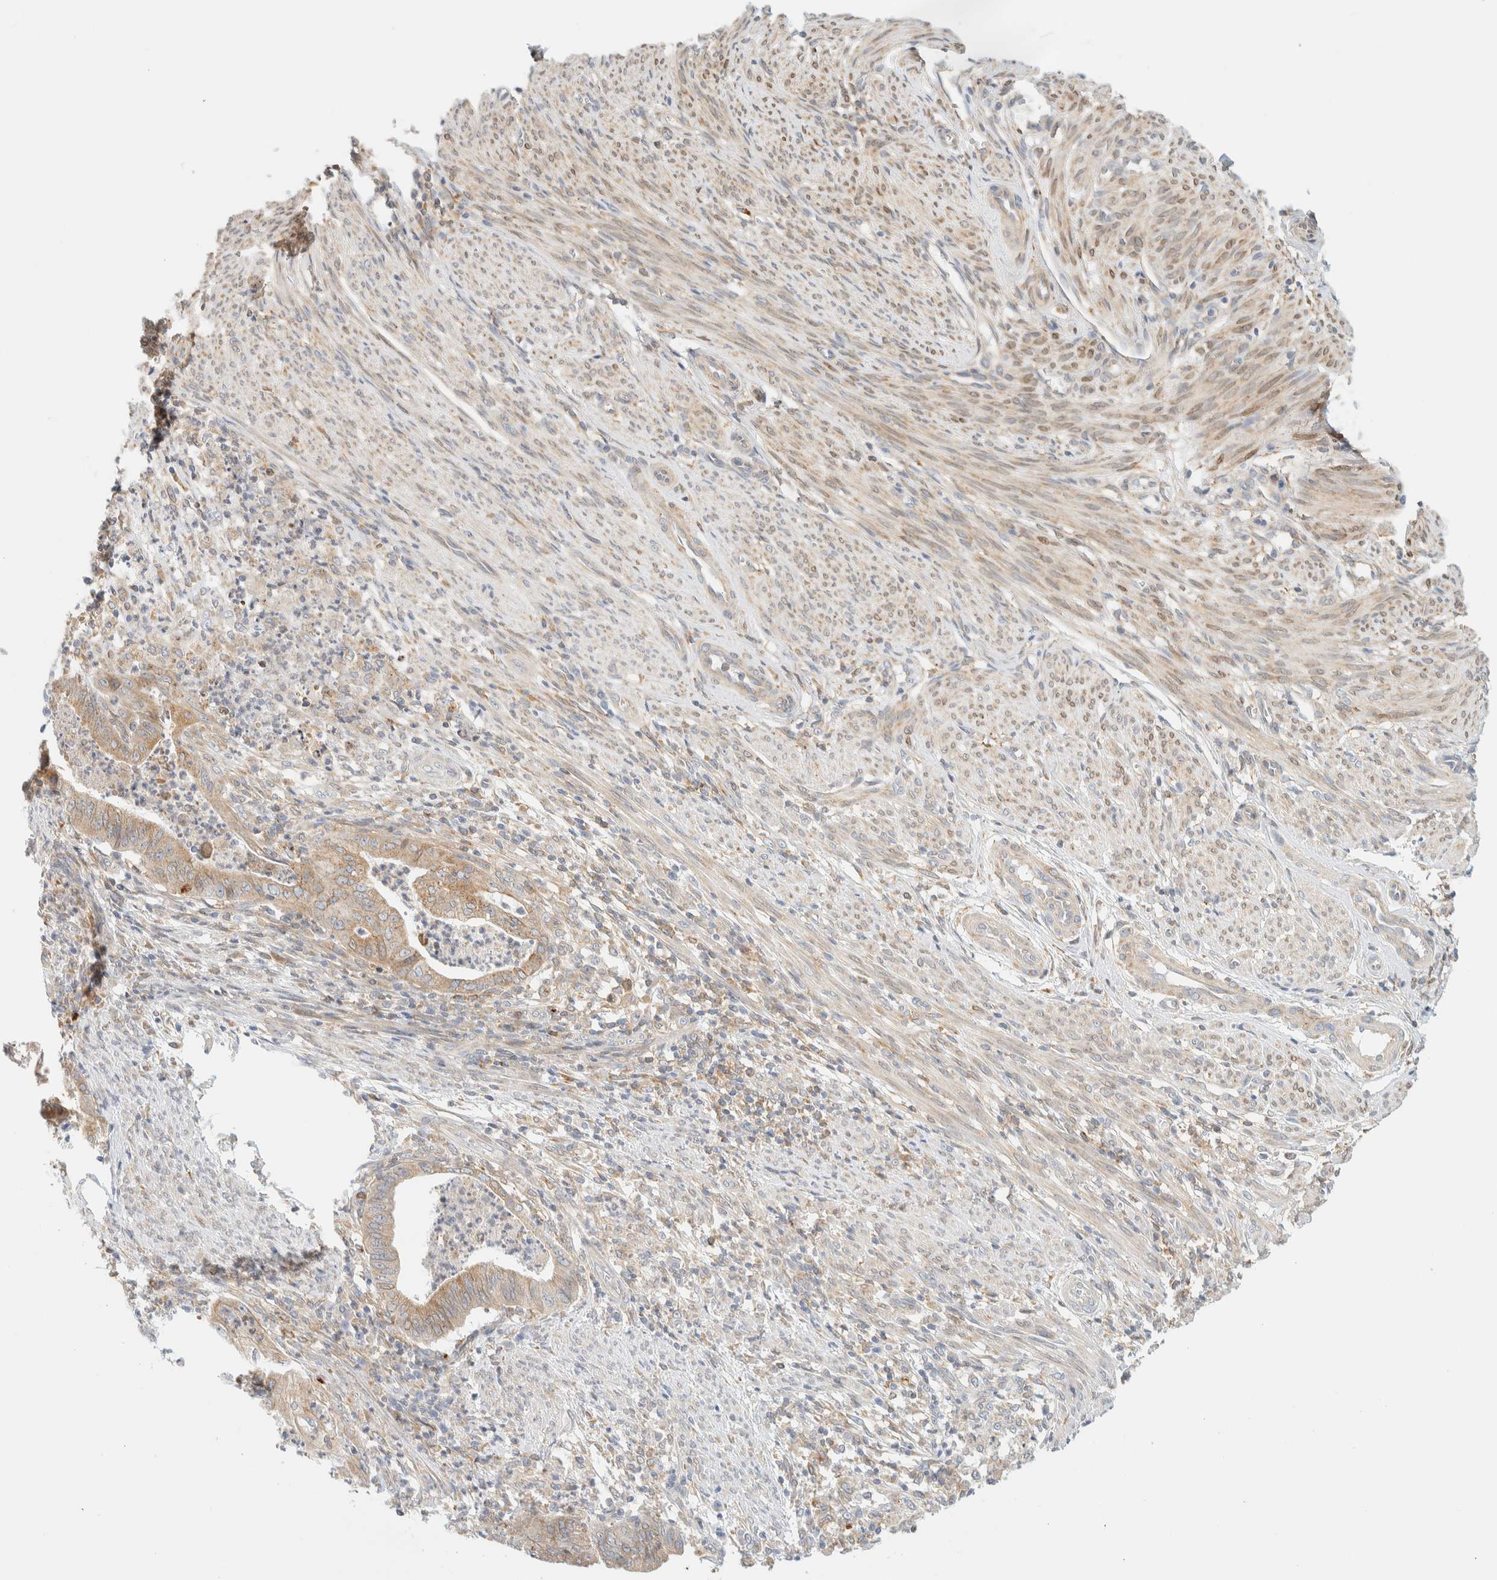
{"staining": {"intensity": "moderate", "quantity": ">75%", "location": "cytoplasmic/membranous"}, "tissue": "endometrial cancer", "cell_type": "Tumor cells", "image_type": "cancer", "snomed": [{"axis": "morphology", "description": "Polyp, NOS"}, {"axis": "morphology", "description": "Adenocarcinoma, NOS"}, {"axis": "morphology", "description": "Adenoma, NOS"}, {"axis": "topography", "description": "Endometrium"}], "caption": "Protein staining of adenocarcinoma (endometrial) tissue reveals moderate cytoplasmic/membranous expression in about >75% of tumor cells.", "gene": "NT5C", "patient": {"sex": "female", "age": 79}}